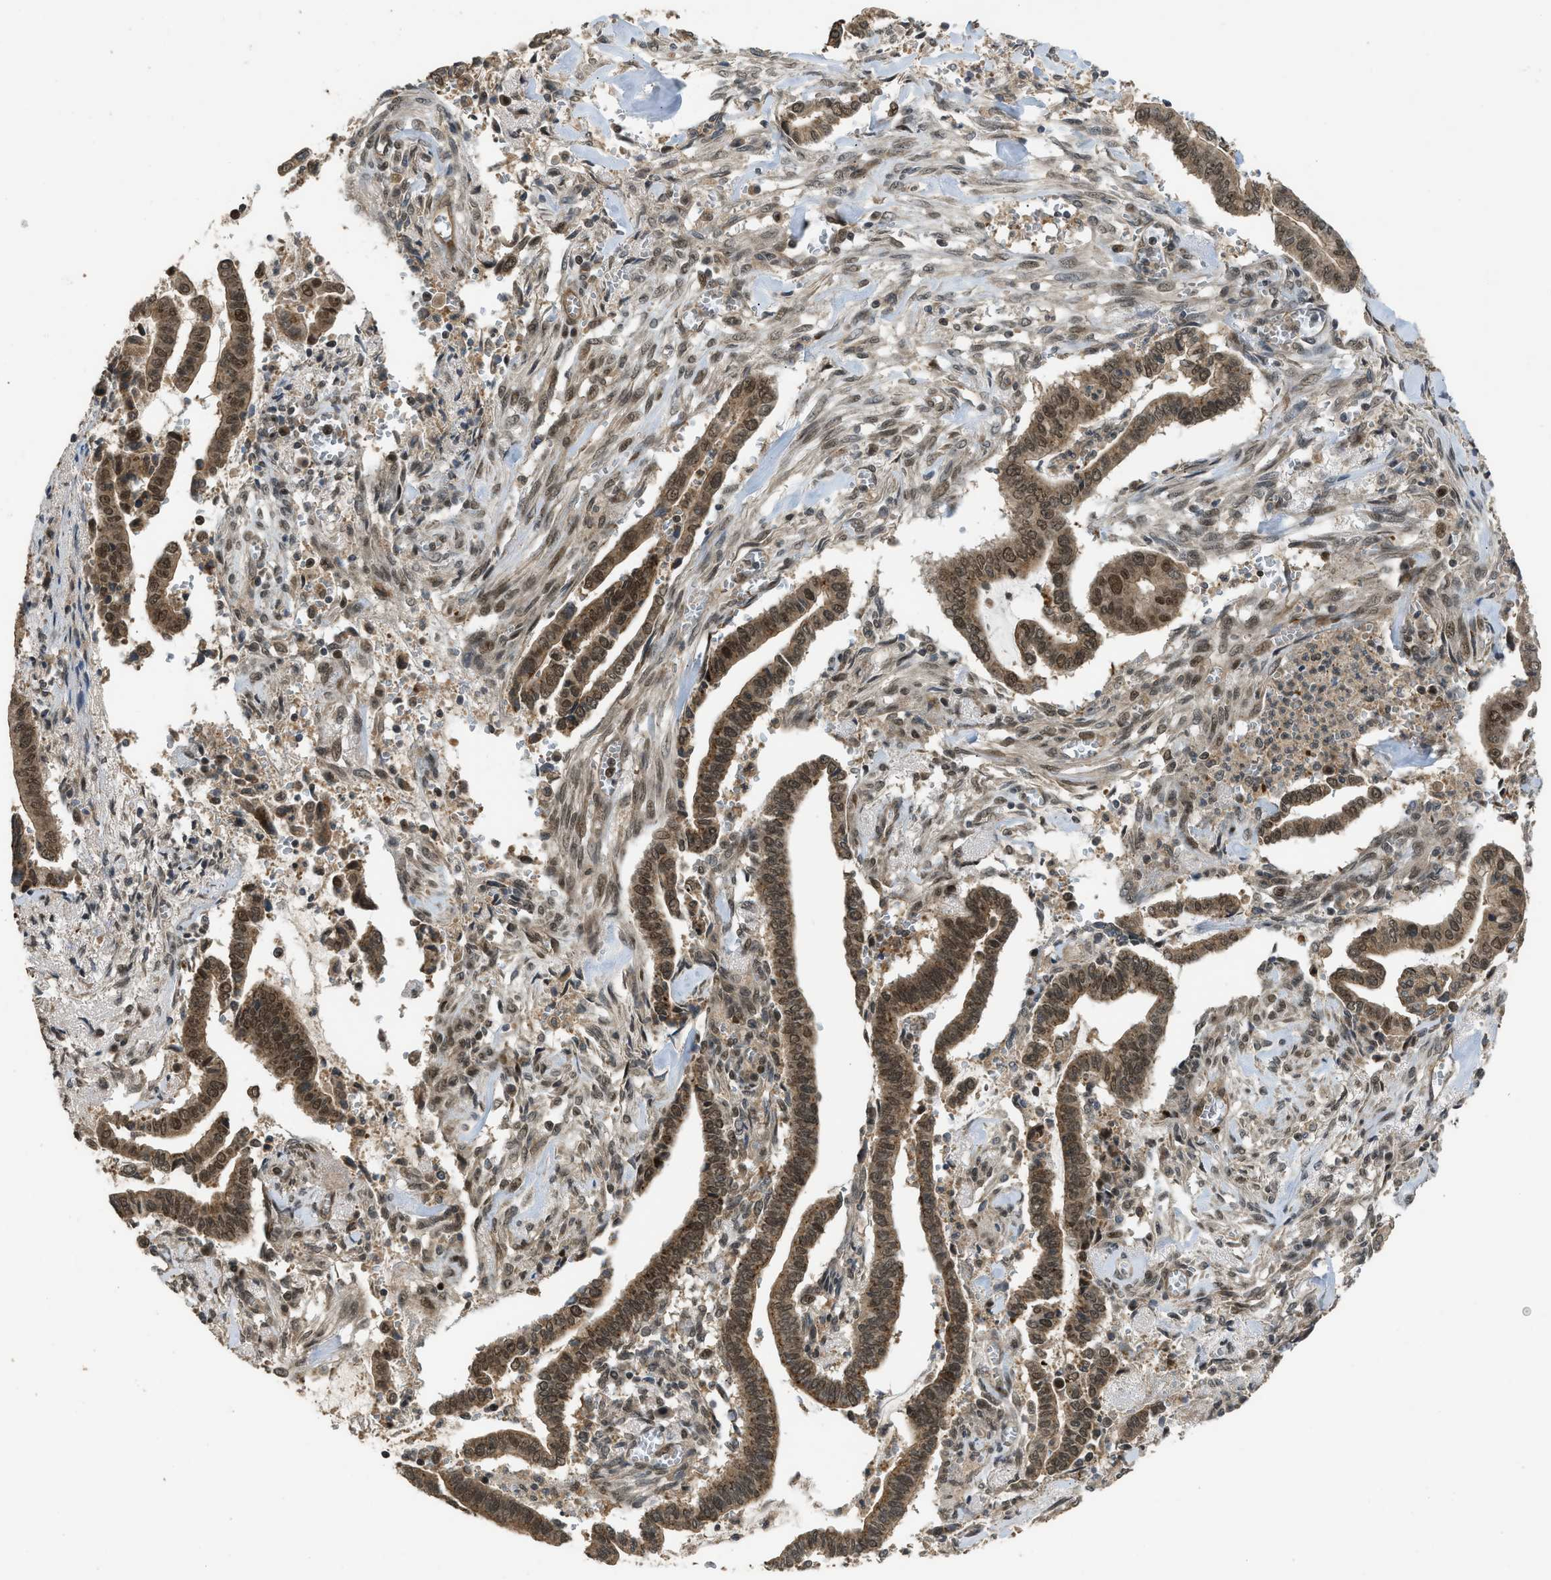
{"staining": {"intensity": "moderate", "quantity": ">75%", "location": "cytoplasmic/membranous,nuclear"}, "tissue": "cervical cancer", "cell_type": "Tumor cells", "image_type": "cancer", "snomed": [{"axis": "morphology", "description": "Adenocarcinoma, NOS"}, {"axis": "topography", "description": "Cervix"}], "caption": "Protein expression analysis of human adenocarcinoma (cervical) reveals moderate cytoplasmic/membranous and nuclear positivity in approximately >75% of tumor cells.", "gene": "GET1", "patient": {"sex": "female", "age": 44}}